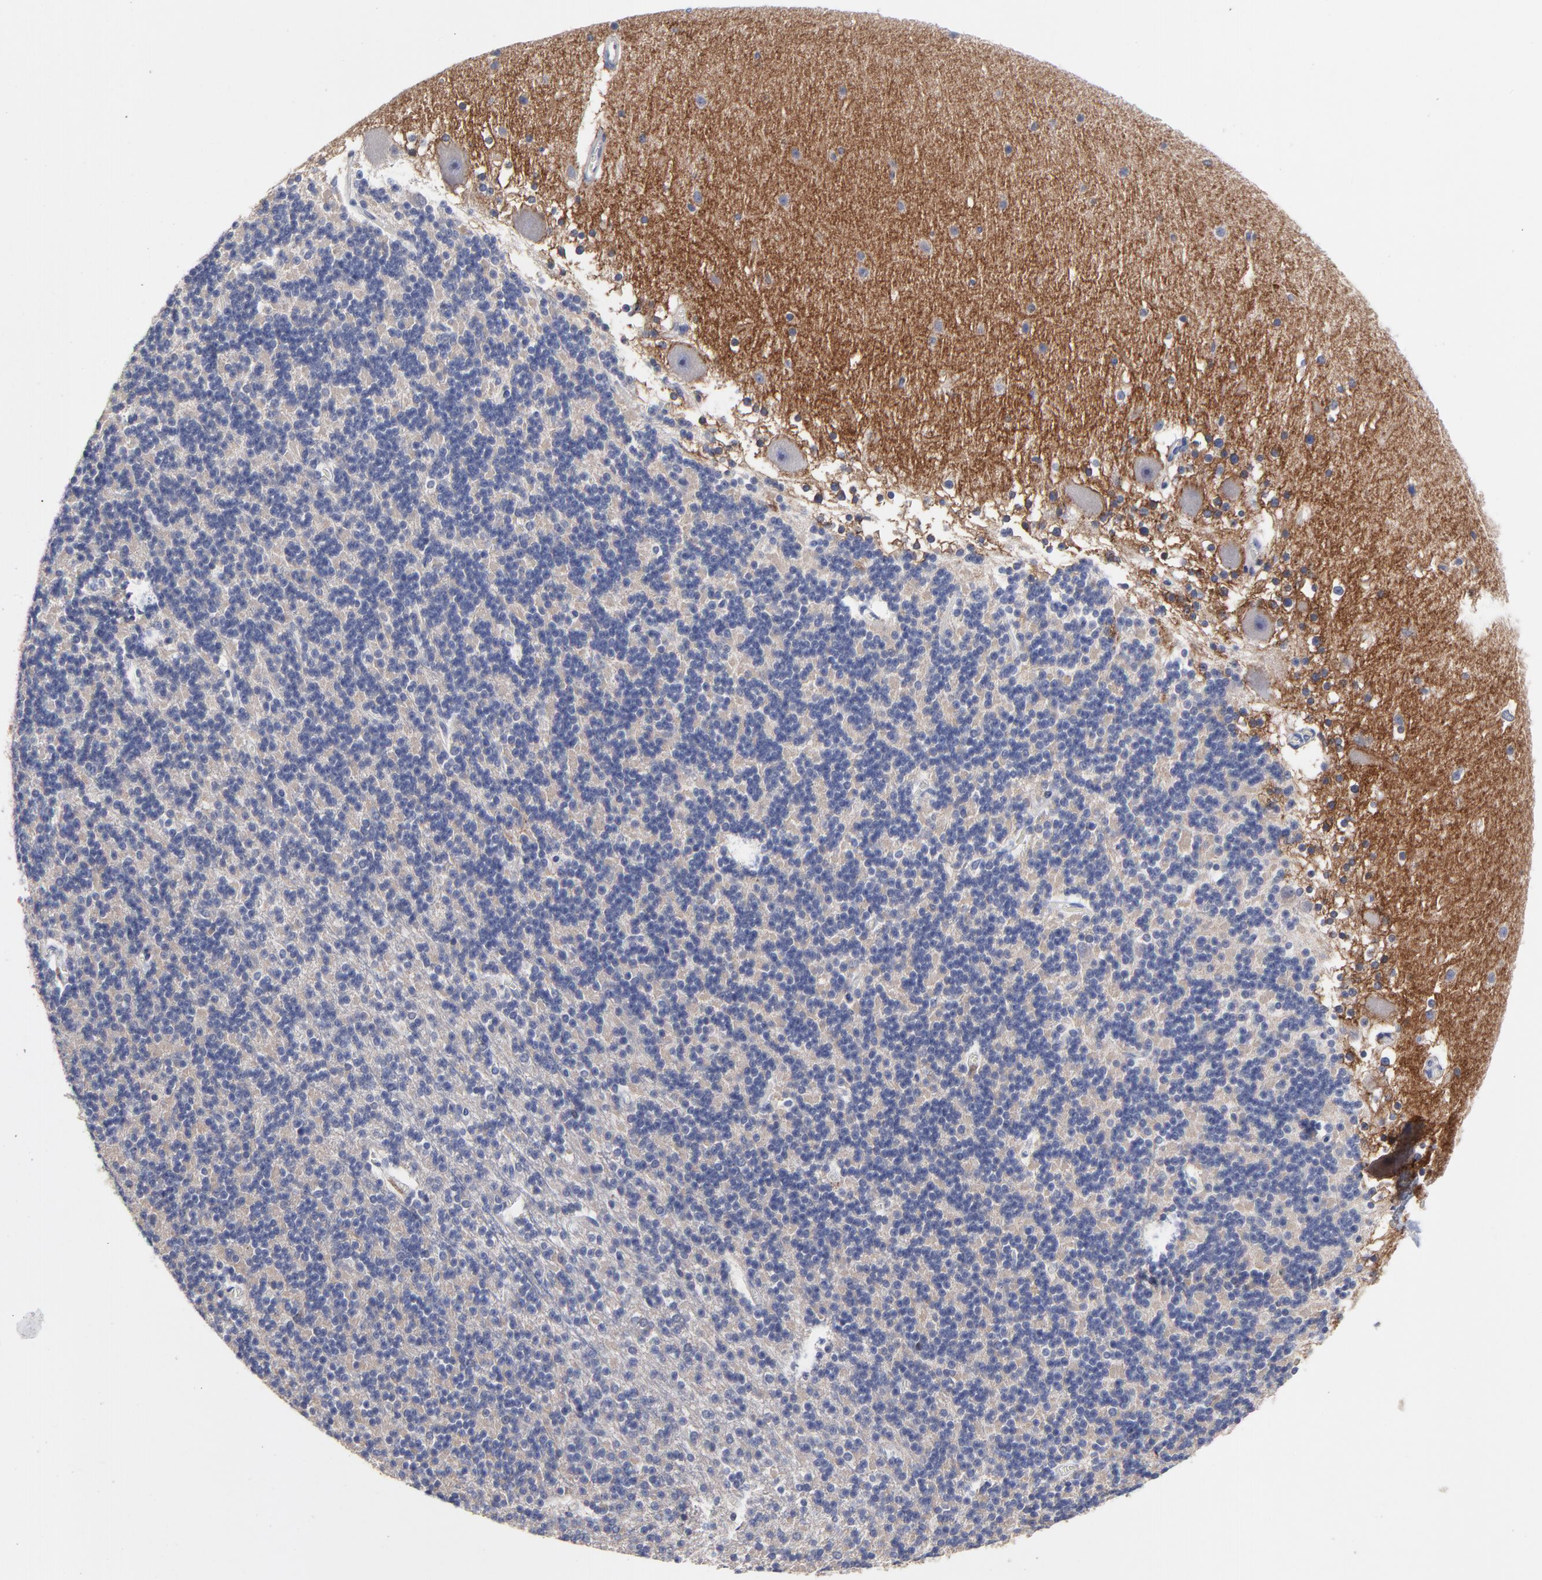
{"staining": {"intensity": "negative", "quantity": "none", "location": "none"}, "tissue": "cerebellum", "cell_type": "Cells in granular layer", "image_type": "normal", "snomed": [{"axis": "morphology", "description": "Normal tissue, NOS"}, {"axis": "topography", "description": "Cerebellum"}], "caption": "Immunohistochemistry of unremarkable human cerebellum shows no expression in cells in granular layer.", "gene": "CXADR", "patient": {"sex": "female", "age": 19}}